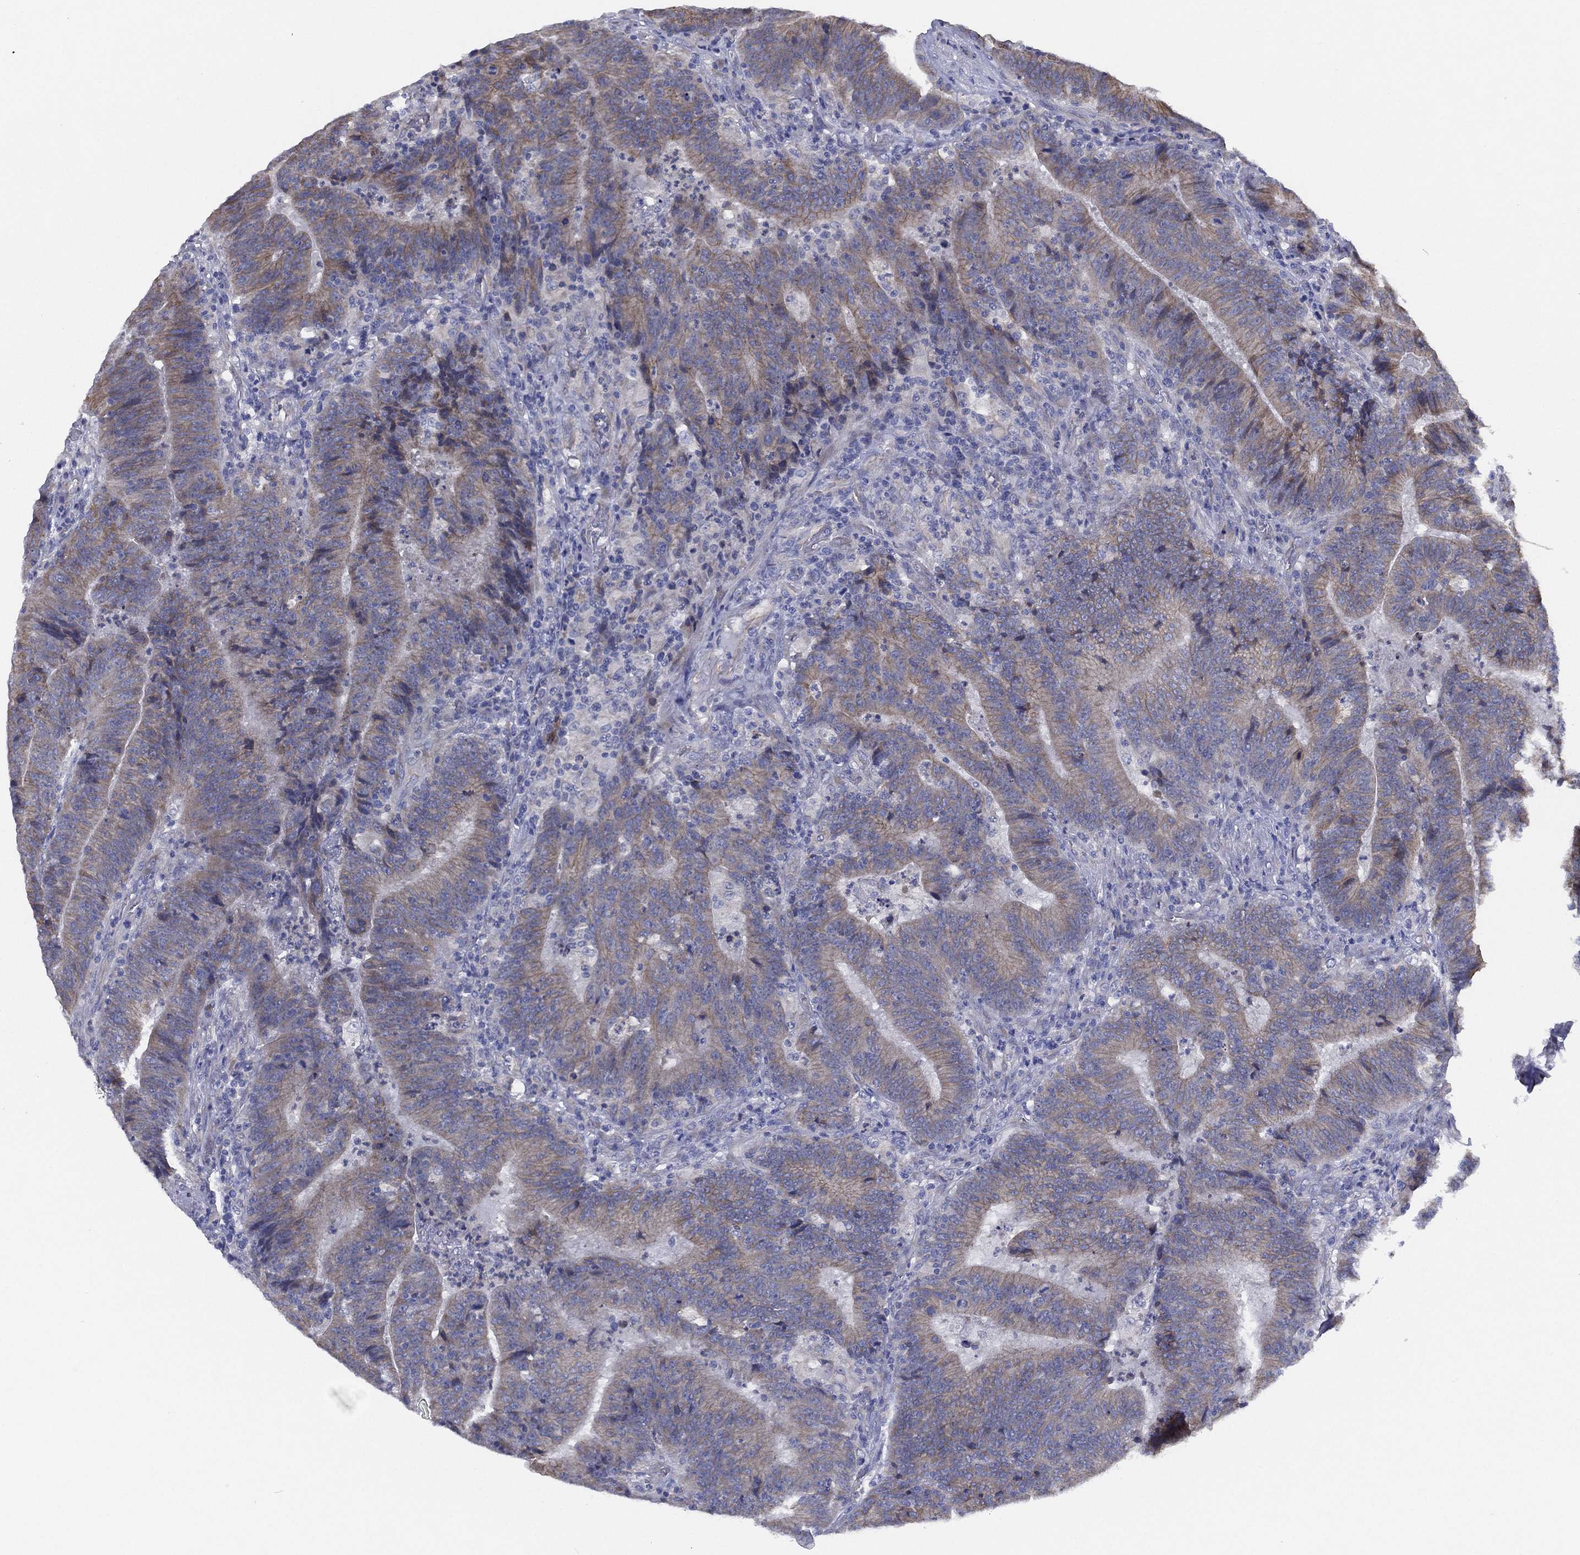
{"staining": {"intensity": "weak", "quantity": "25%-75%", "location": "cytoplasmic/membranous"}, "tissue": "colorectal cancer", "cell_type": "Tumor cells", "image_type": "cancer", "snomed": [{"axis": "morphology", "description": "Adenocarcinoma, NOS"}, {"axis": "topography", "description": "Colon"}], "caption": "Tumor cells demonstrate low levels of weak cytoplasmic/membranous expression in approximately 25%-75% of cells in human adenocarcinoma (colorectal).", "gene": "ZNF223", "patient": {"sex": "female", "age": 75}}